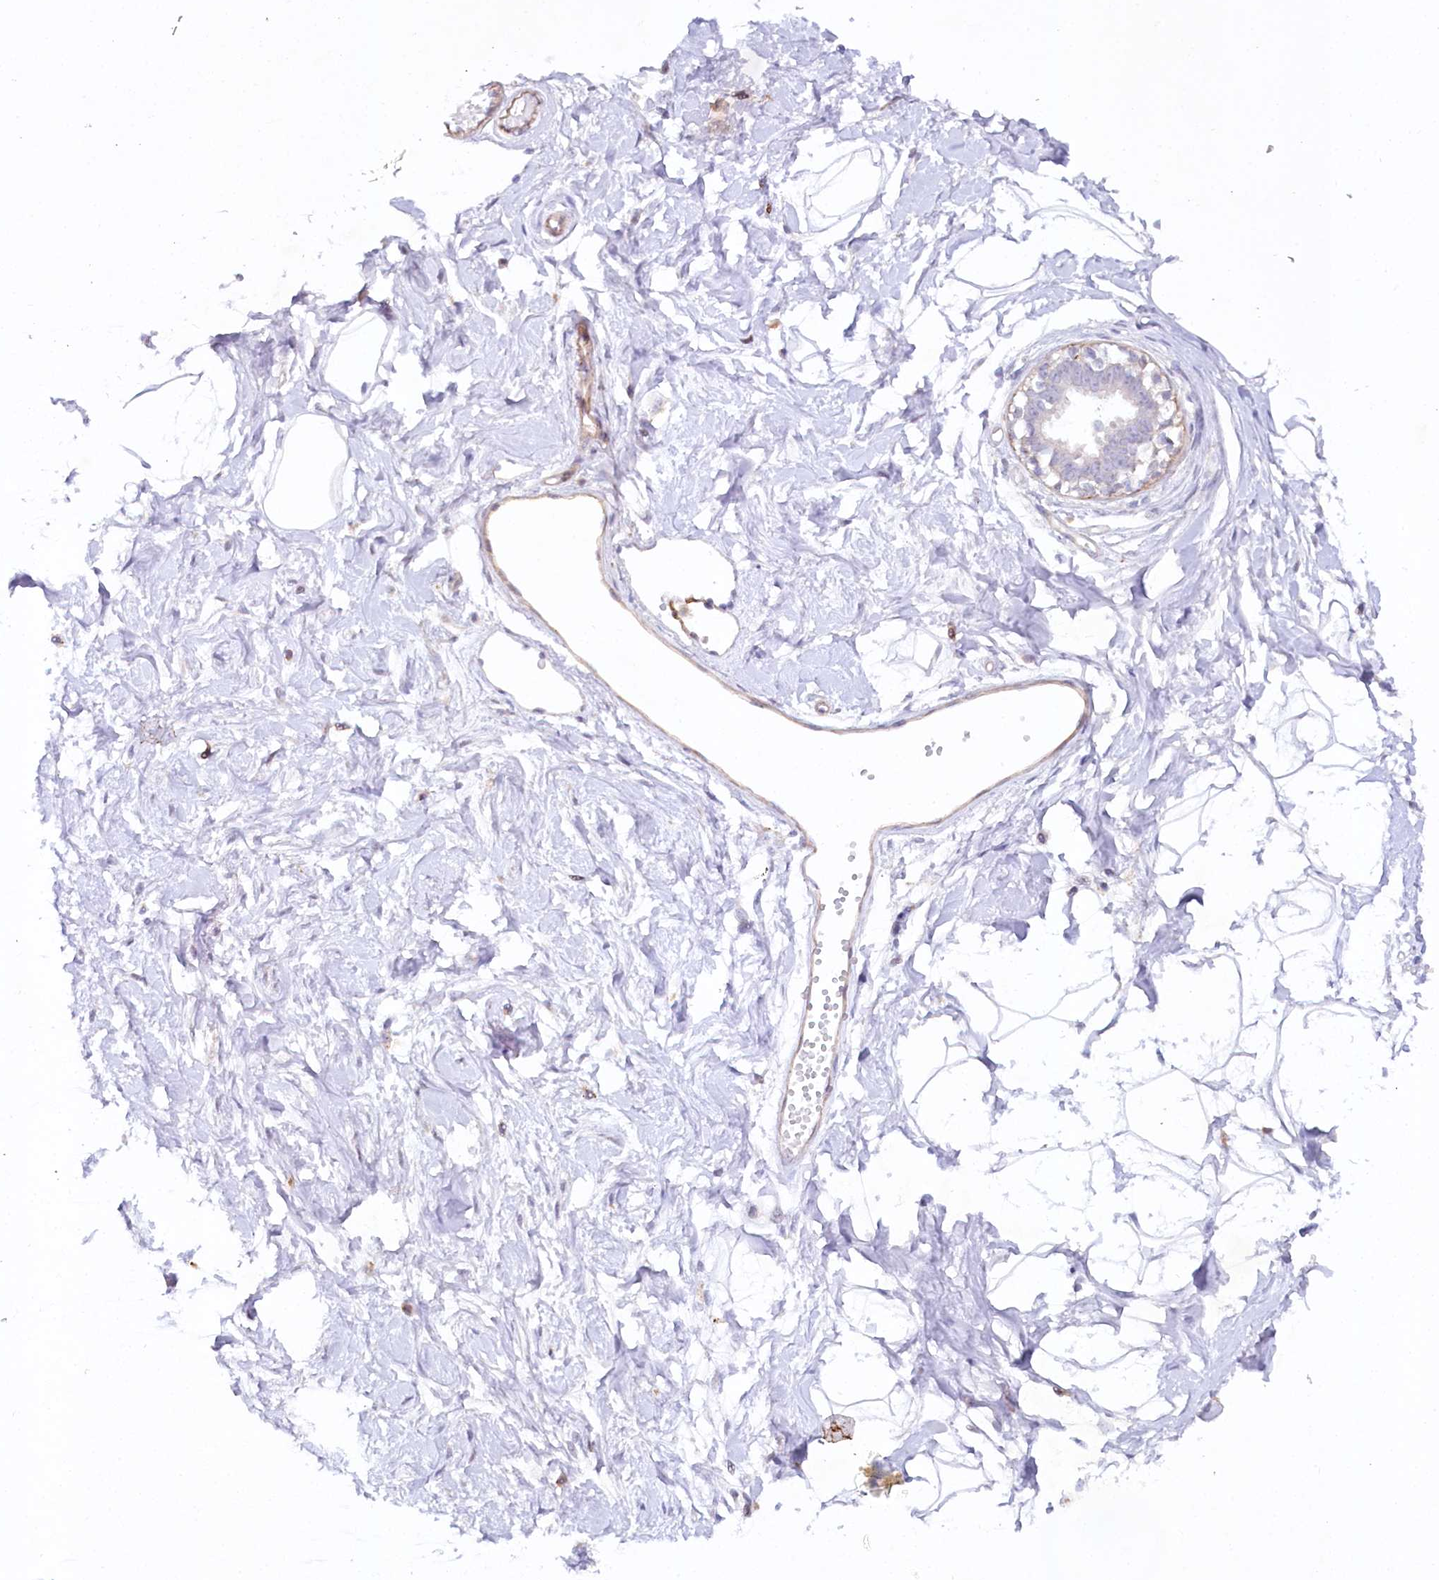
{"staining": {"intensity": "negative", "quantity": "none", "location": "none"}, "tissue": "breast", "cell_type": "Adipocytes", "image_type": "normal", "snomed": [{"axis": "morphology", "description": "Normal tissue, NOS"}, {"axis": "topography", "description": "Breast"}], "caption": "IHC image of normal breast: breast stained with DAB demonstrates no significant protein expression in adipocytes. (DAB (3,3'-diaminobenzidine) immunohistochemistry visualized using brightfield microscopy, high magnification).", "gene": "ALDH3B1", "patient": {"sex": "female", "age": 45}}